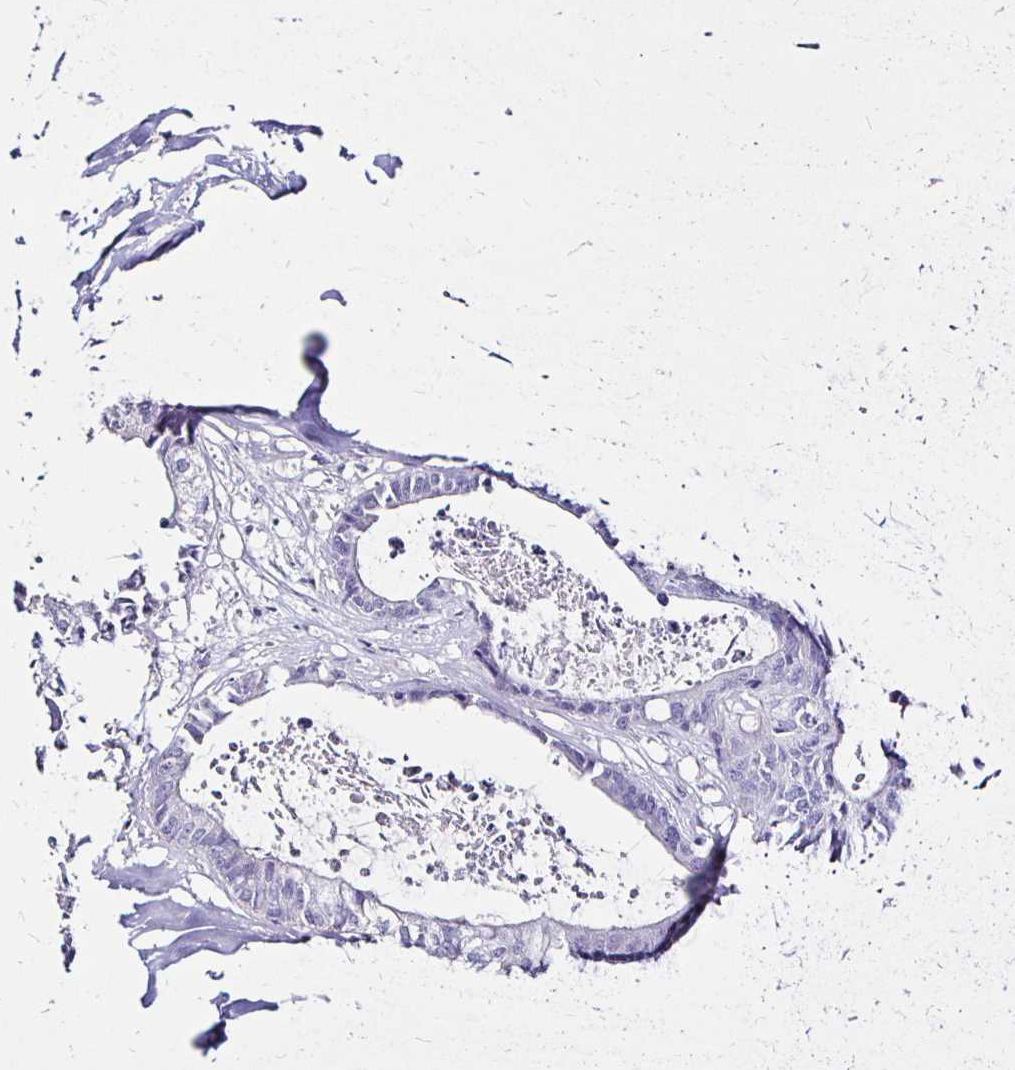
{"staining": {"intensity": "negative", "quantity": "none", "location": "none"}, "tissue": "colorectal cancer", "cell_type": "Tumor cells", "image_type": "cancer", "snomed": [{"axis": "morphology", "description": "Adenocarcinoma, NOS"}, {"axis": "topography", "description": "Colon"}, {"axis": "topography", "description": "Rectum"}], "caption": "This is an immunohistochemistry (IHC) micrograph of colorectal cancer (adenocarcinoma). There is no expression in tumor cells.", "gene": "IRGC", "patient": {"sex": "male", "age": 57}}